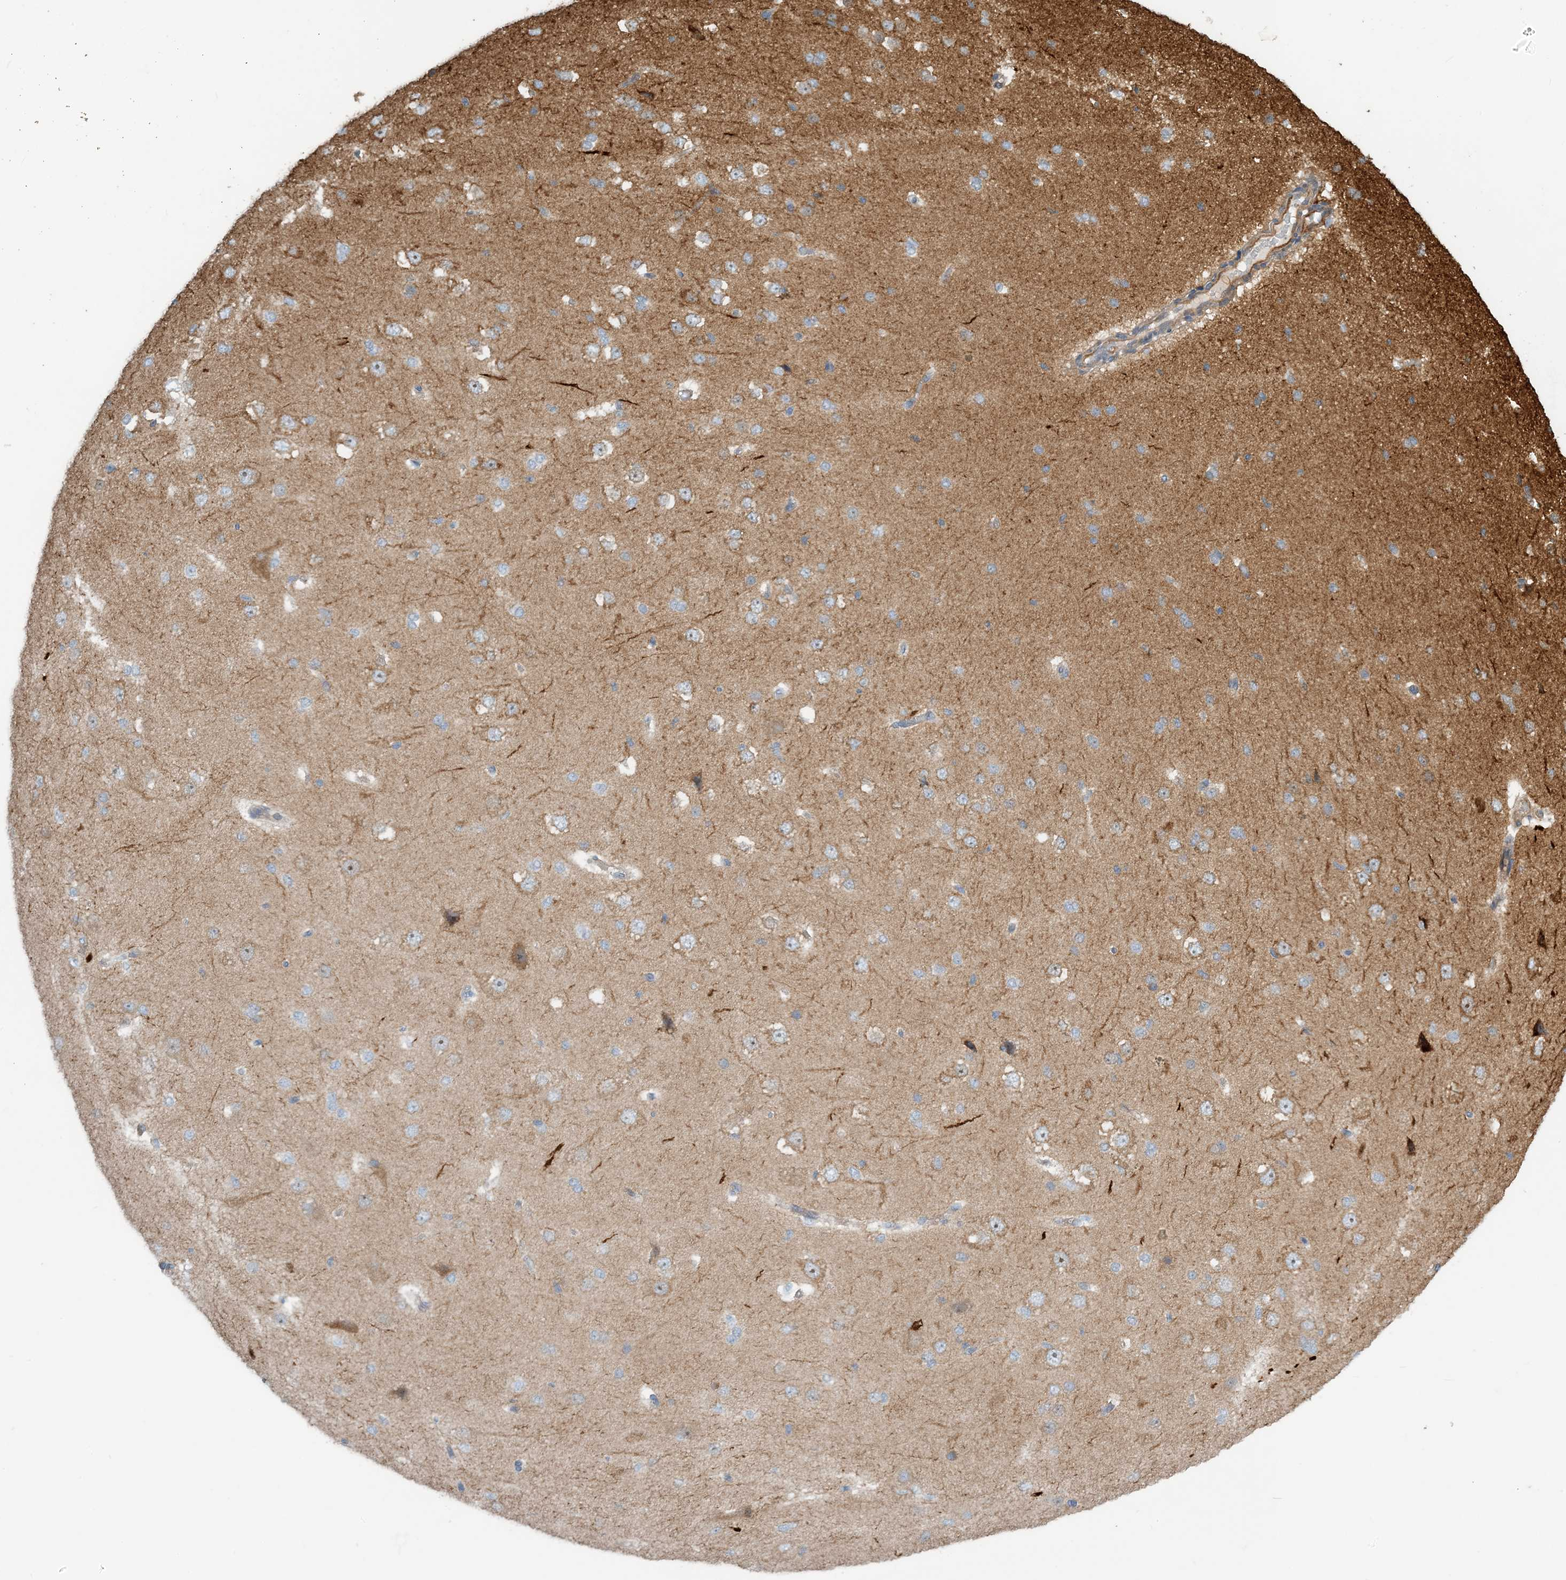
{"staining": {"intensity": "negative", "quantity": "none", "location": "none"}, "tissue": "cerebral cortex", "cell_type": "Endothelial cells", "image_type": "normal", "snomed": [{"axis": "morphology", "description": "Normal tissue, NOS"}, {"axis": "morphology", "description": "Developmental malformation"}, {"axis": "topography", "description": "Cerebral cortex"}], "caption": "A histopathology image of cerebral cortex stained for a protein shows no brown staining in endothelial cells.", "gene": "ZBTB3", "patient": {"sex": "female", "age": 30}}